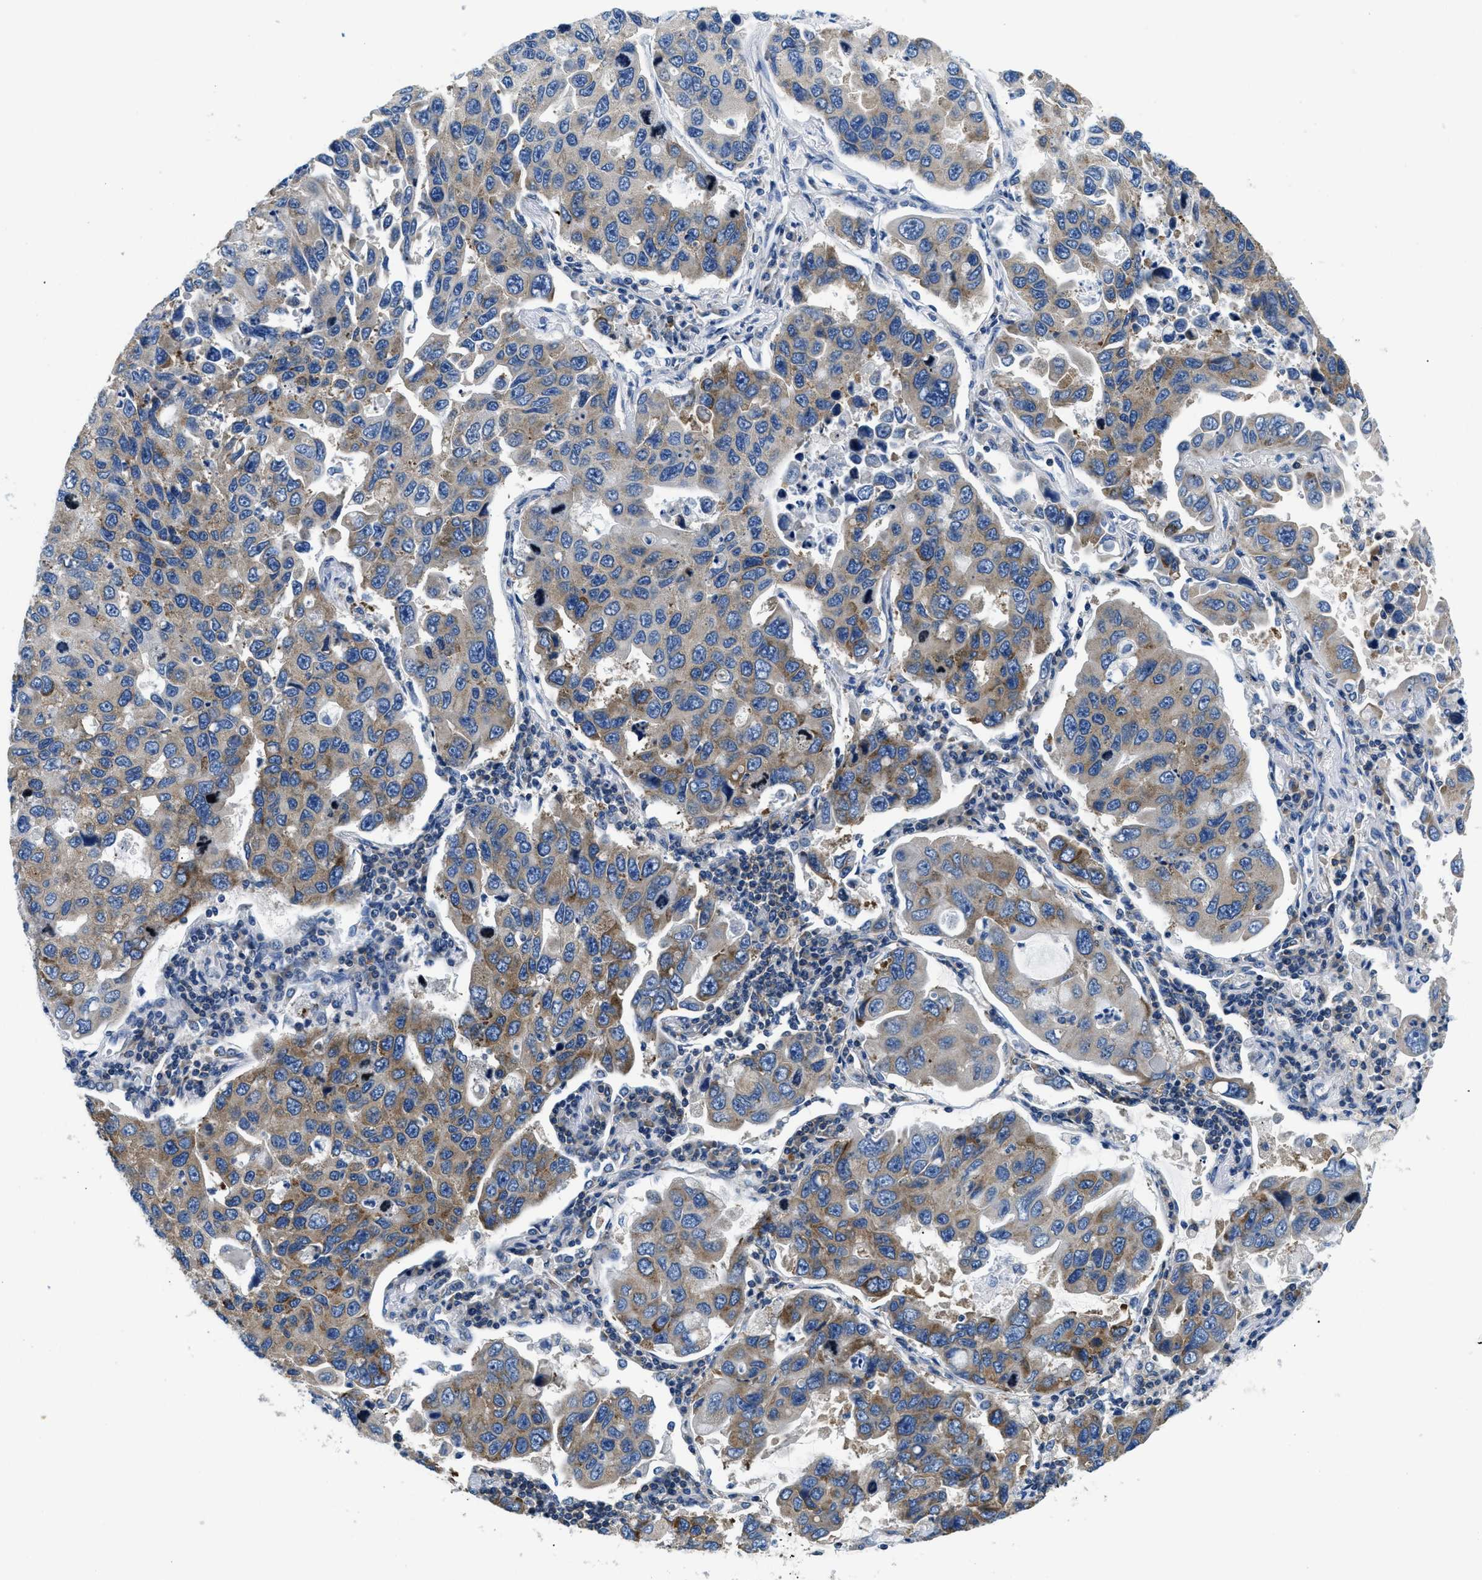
{"staining": {"intensity": "moderate", "quantity": "<25%", "location": "cytoplasmic/membranous"}, "tissue": "lung cancer", "cell_type": "Tumor cells", "image_type": "cancer", "snomed": [{"axis": "morphology", "description": "Adenocarcinoma, NOS"}, {"axis": "topography", "description": "Lung"}], "caption": "Immunohistochemical staining of lung cancer (adenocarcinoma) demonstrates low levels of moderate cytoplasmic/membranous protein positivity in about <25% of tumor cells.", "gene": "ABCF1", "patient": {"sex": "male", "age": 64}}